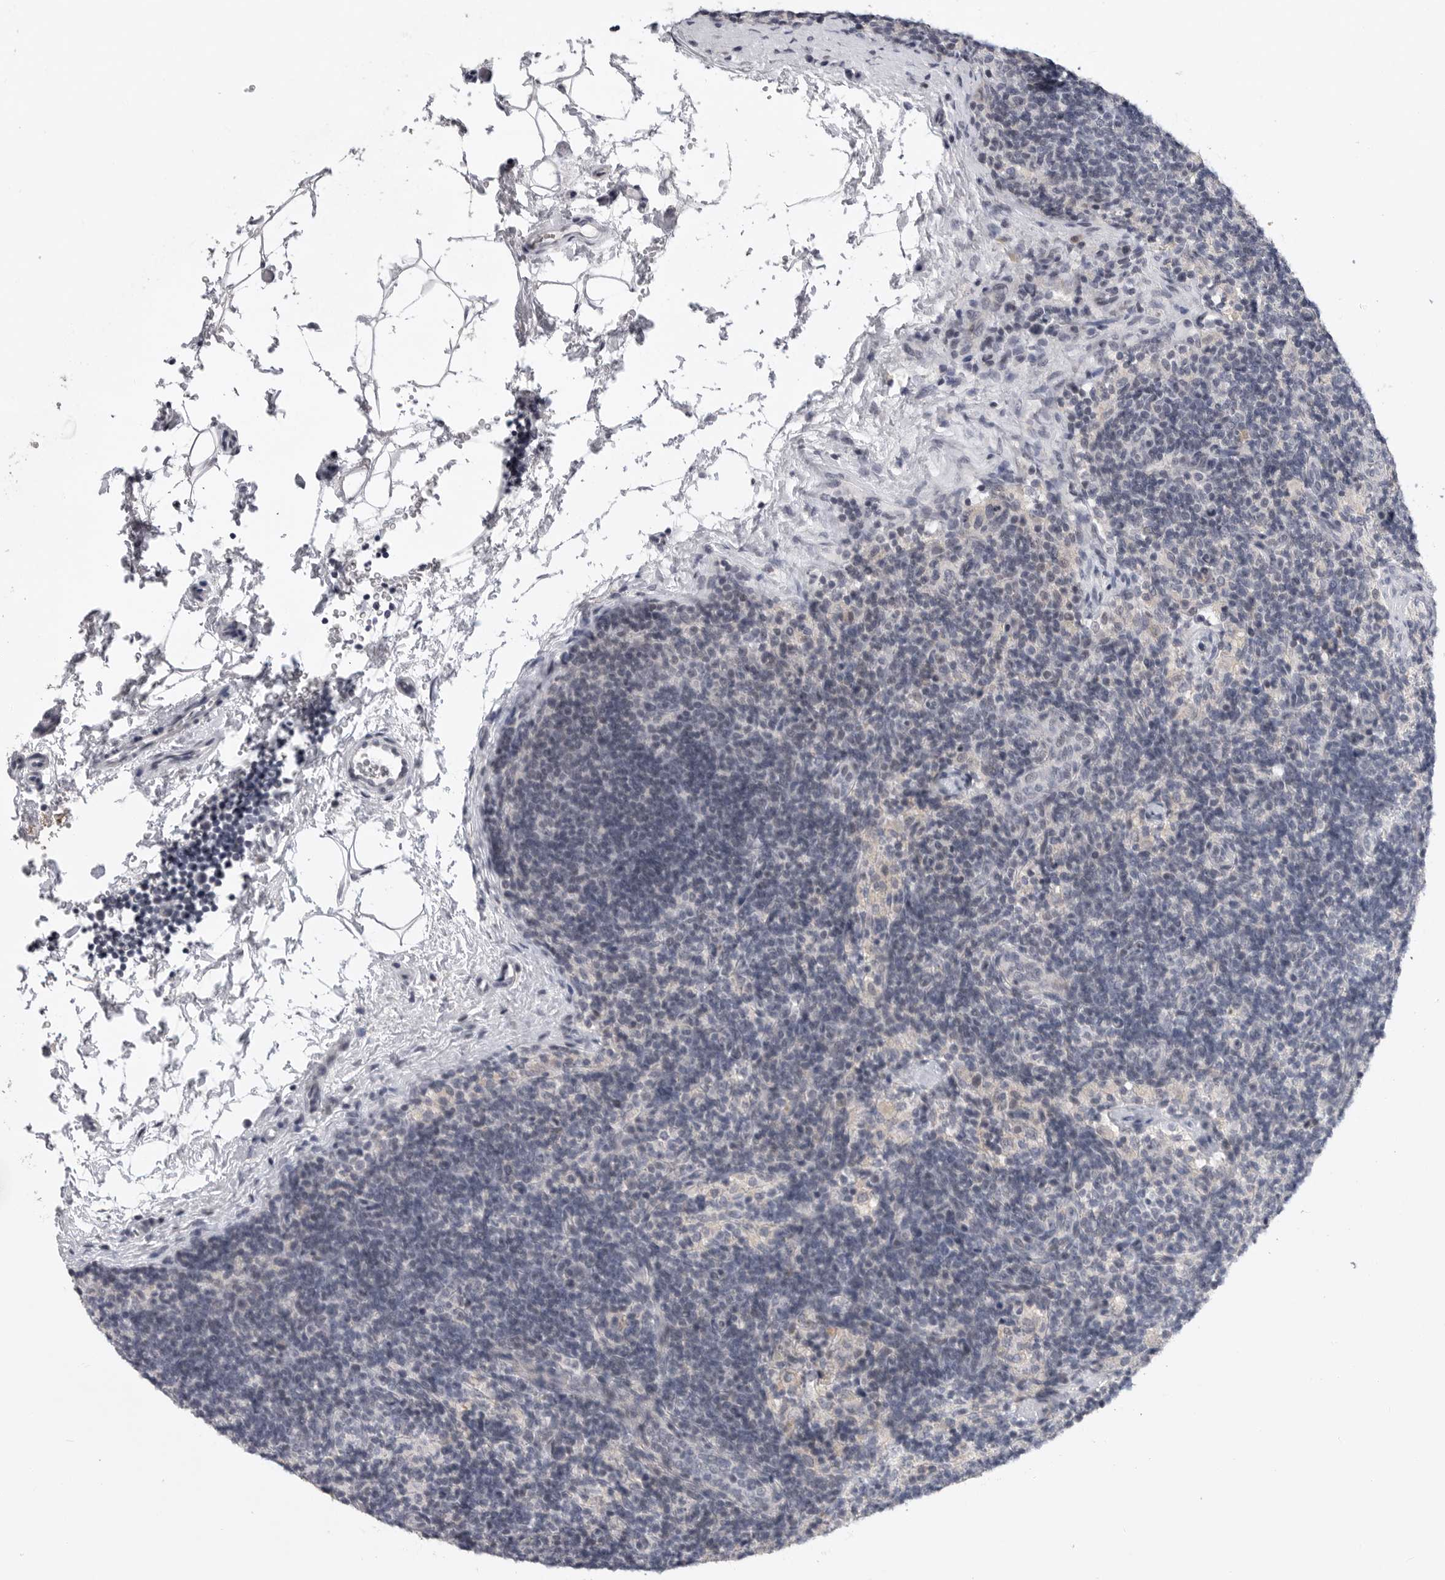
{"staining": {"intensity": "negative", "quantity": "none", "location": "none"}, "tissue": "lymph node", "cell_type": "Germinal center cells", "image_type": "normal", "snomed": [{"axis": "morphology", "description": "Normal tissue, NOS"}, {"axis": "topography", "description": "Lymph node"}], "caption": "DAB immunohistochemical staining of normal lymph node reveals no significant positivity in germinal center cells. (Stains: DAB immunohistochemistry (IHC) with hematoxylin counter stain, Microscopy: brightfield microscopy at high magnification).", "gene": "FBXO43", "patient": {"sex": "female", "age": 22}}